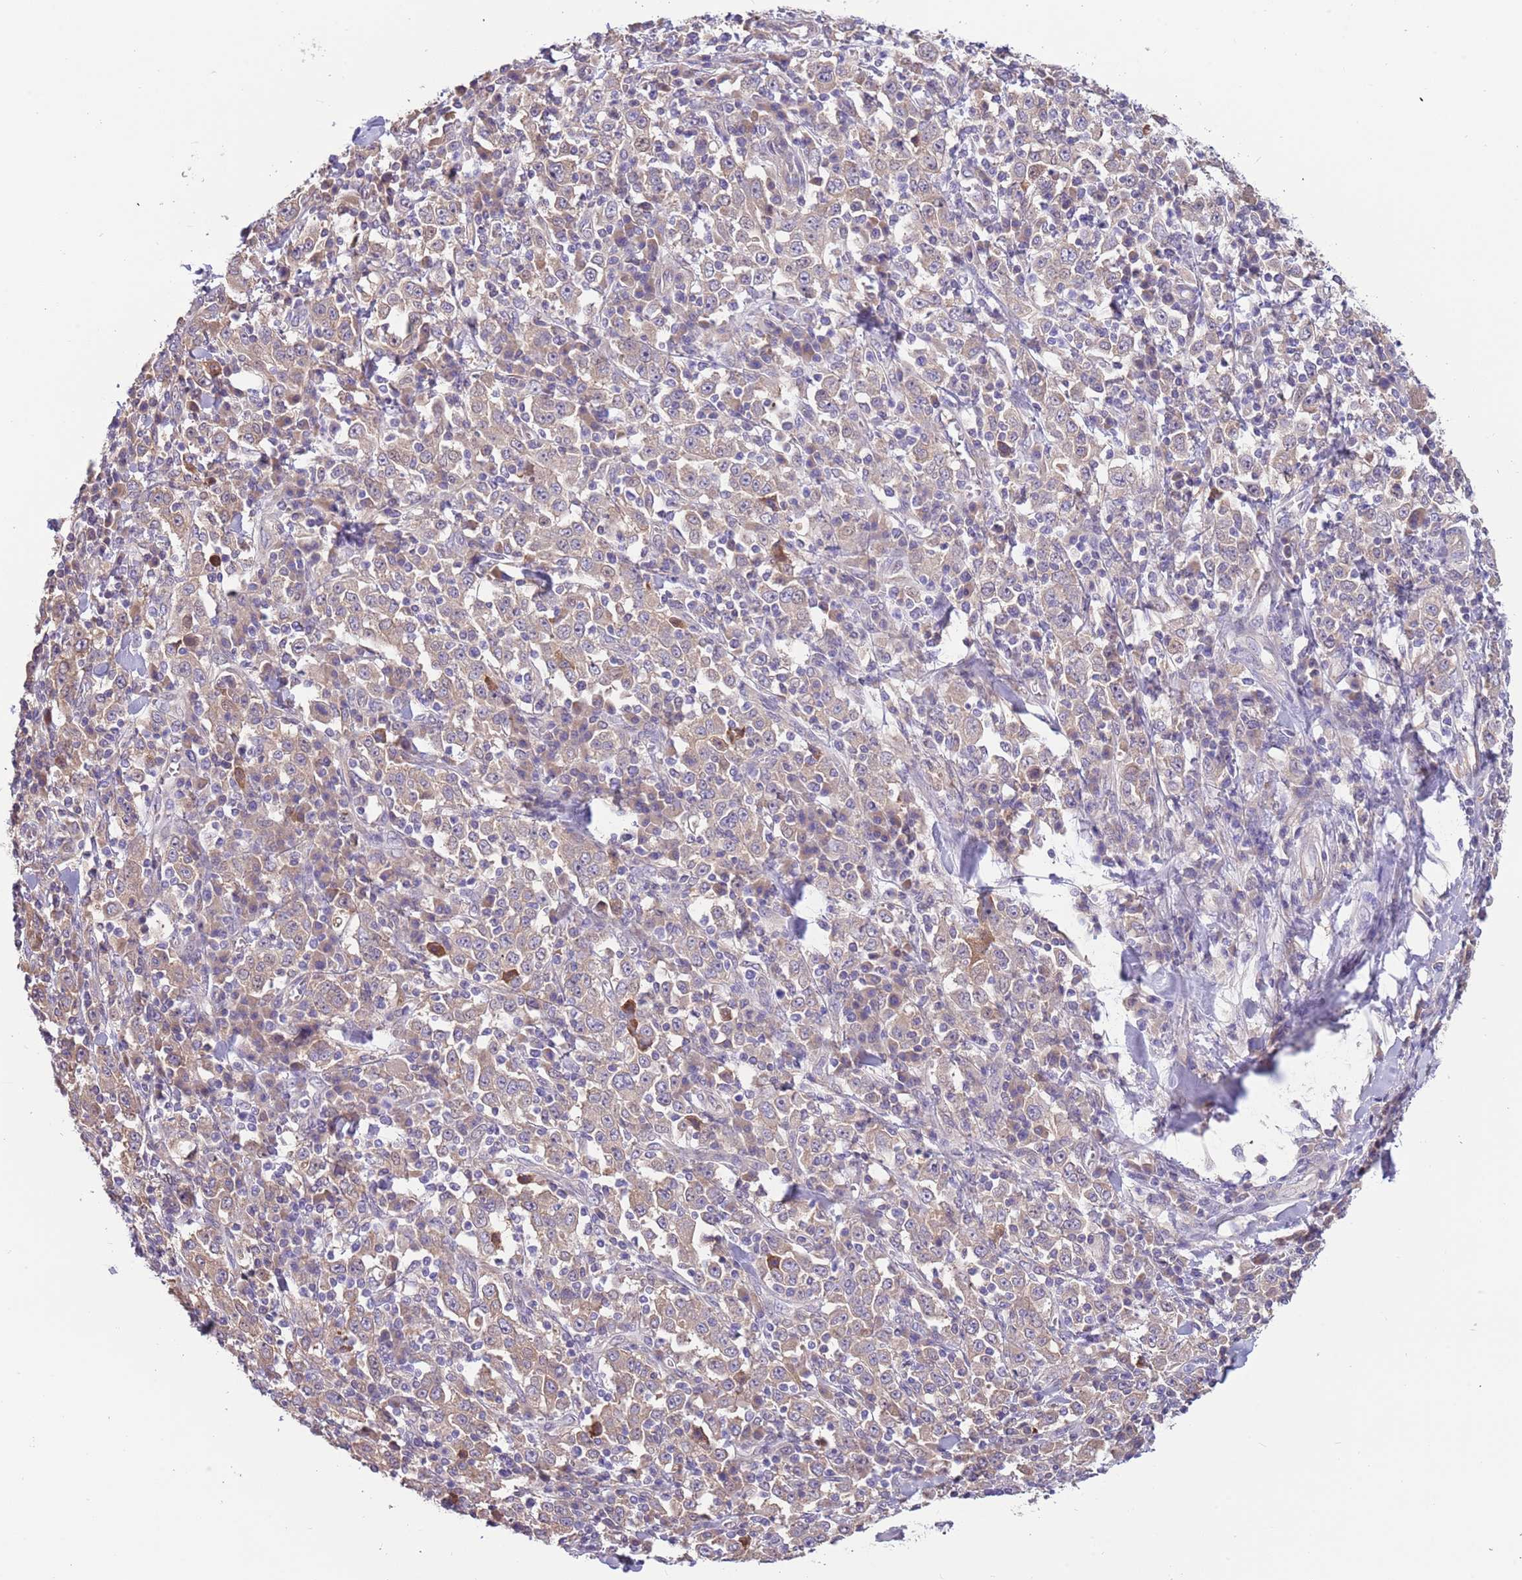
{"staining": {"intensity": "weak", "quantity": "25%-75%", "location": "cytoplasmic/membranous"}, "tissue": "stomach cancer", "cell_type": "Tumor cells", "image_type": "cancer", "snomed": [{"axis": "morphology", "description": "Normal tissue, NOS"}, {"axis": "morphology", "description": "Adenocarcinoma, NOS"}, {"axis": "topography", "description": "Stomach, upper"}, {"axis": "topography", "description": "Stomach"}], "caption": "Weak cytoplasmic/membranous protein positivity is seen in approximately 25%-75% of tumor cells in stomach adenocarcinoma. Using DAB (brown) and hematoxylin (blue) stains, captured at high magnification using brightfield microscopy.", "gene": "CABYR", "patient": {"sex": "male", "age": 59}}